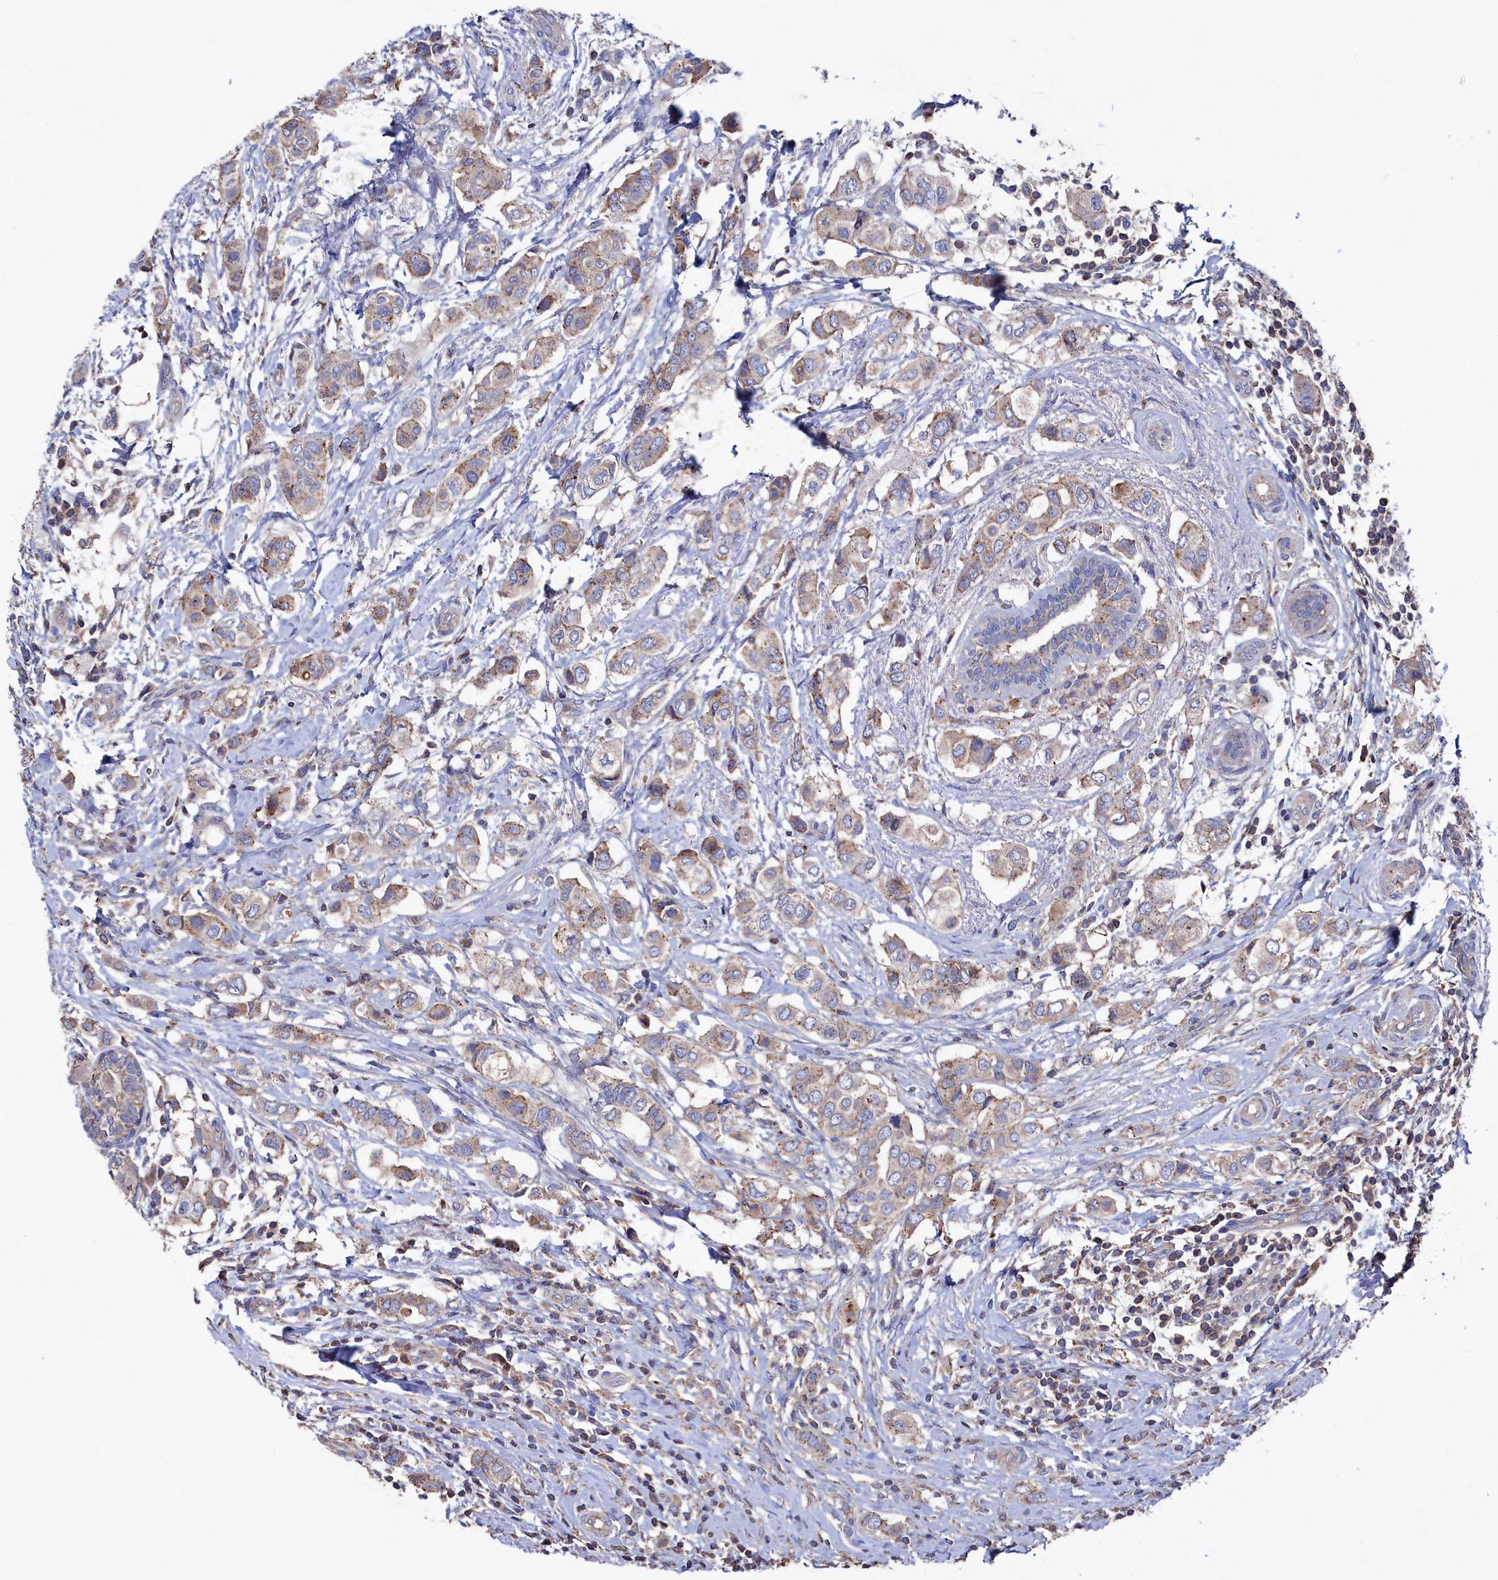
{"staining": {"intensity": "moderate", "quantity": ">75%", "location": "cytoplasmic/membranous"}, "tissue": "breast cancer", "cell_type": "Tumor cells", "image_type": "cancer", "snomed": [{"axis": "morphology", "description": "Lobular carcinoma"}, {"axis": "topography", "description": "Breast"}], "caption": "Breast cancer stained with DAB (3,3'-diaminobenzidine) immunohistochemistry shows medium levels of moderate cytoplasmic/membranous positivity in approximately >75% of tumor cells. (DAB IHC, brown staining for protein, blue staining for nuclei).", "gene": "TK2", "patient": {"sex": "female", "age": 51}}